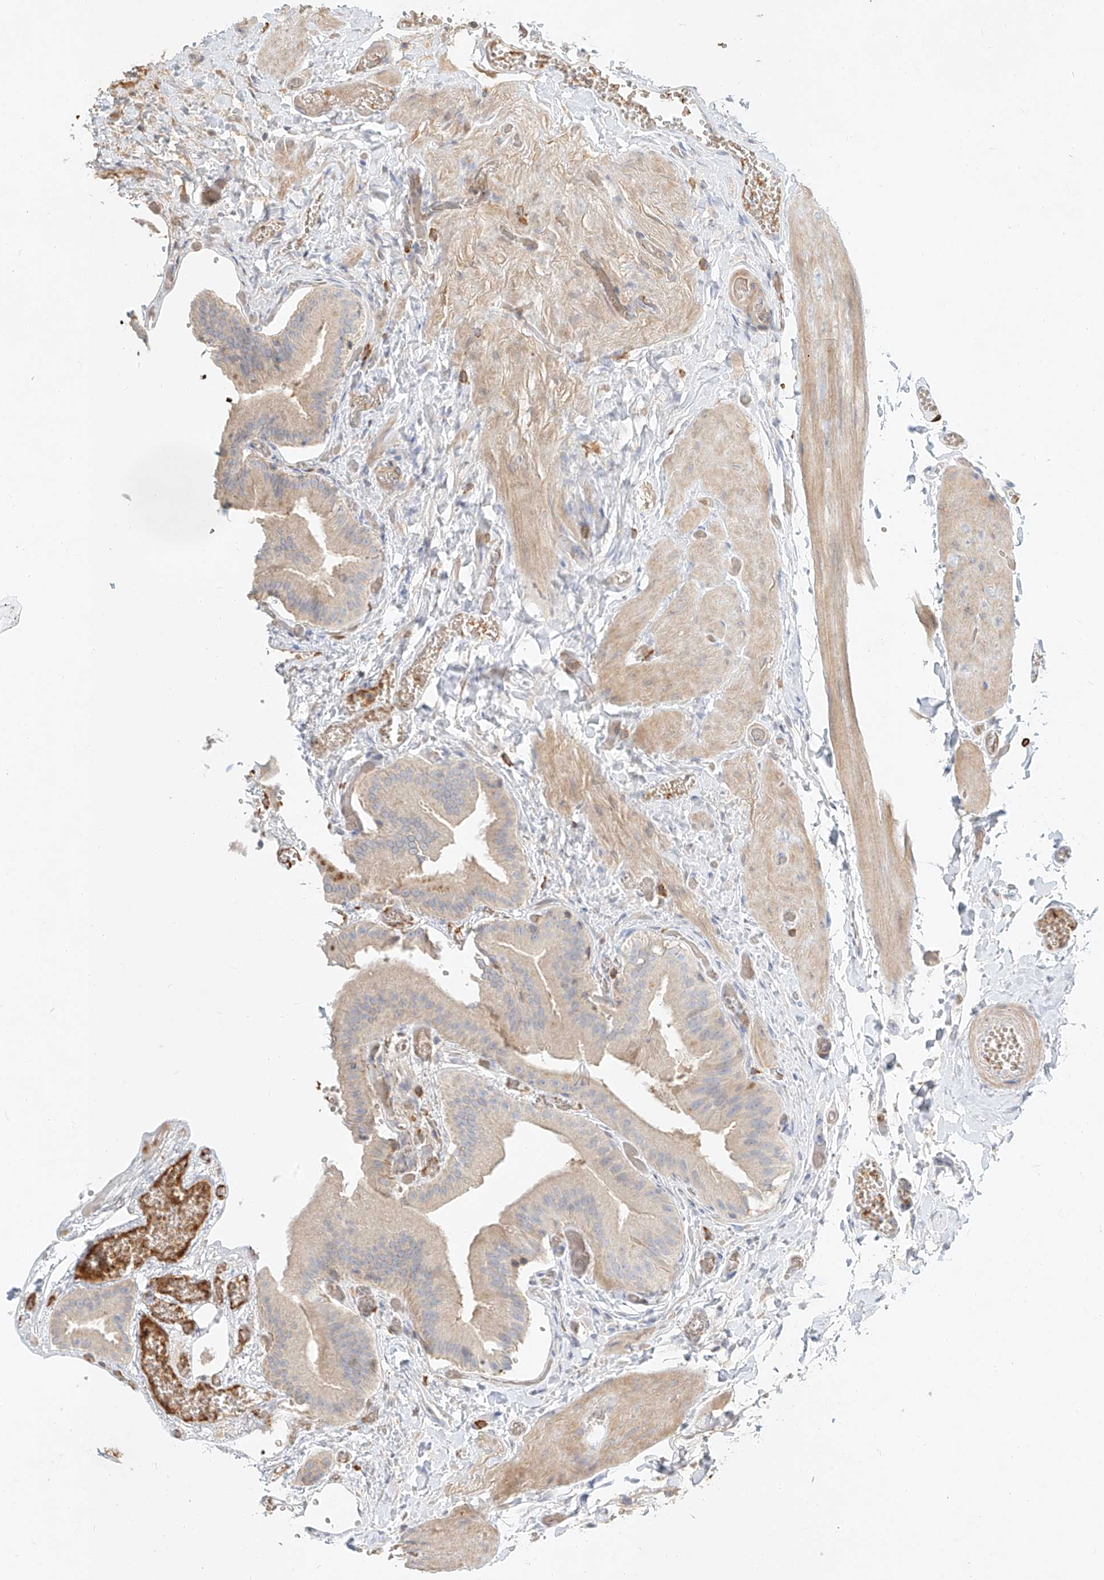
{"staining": {"intensity": "weak", "quantity": "<25%", "location": "cytoplasmic/membranous"}, "tissue": "gallbladder", "cell_type": "Glandular cells", "image_type": "normal", "snomed": [{"axis": "morphology", "description": "Normal tissue, NOS"}, {"axis": "topography", "description": "Gallbladder"}], "caption": "DAB (3,3'-diaminobenzidine) immunohistochemical staining of normal human gallbladder shows no significant positivity in glandular cells.", "gene": "SYTL3", "patient": {"sex": "female", "age": 64}}